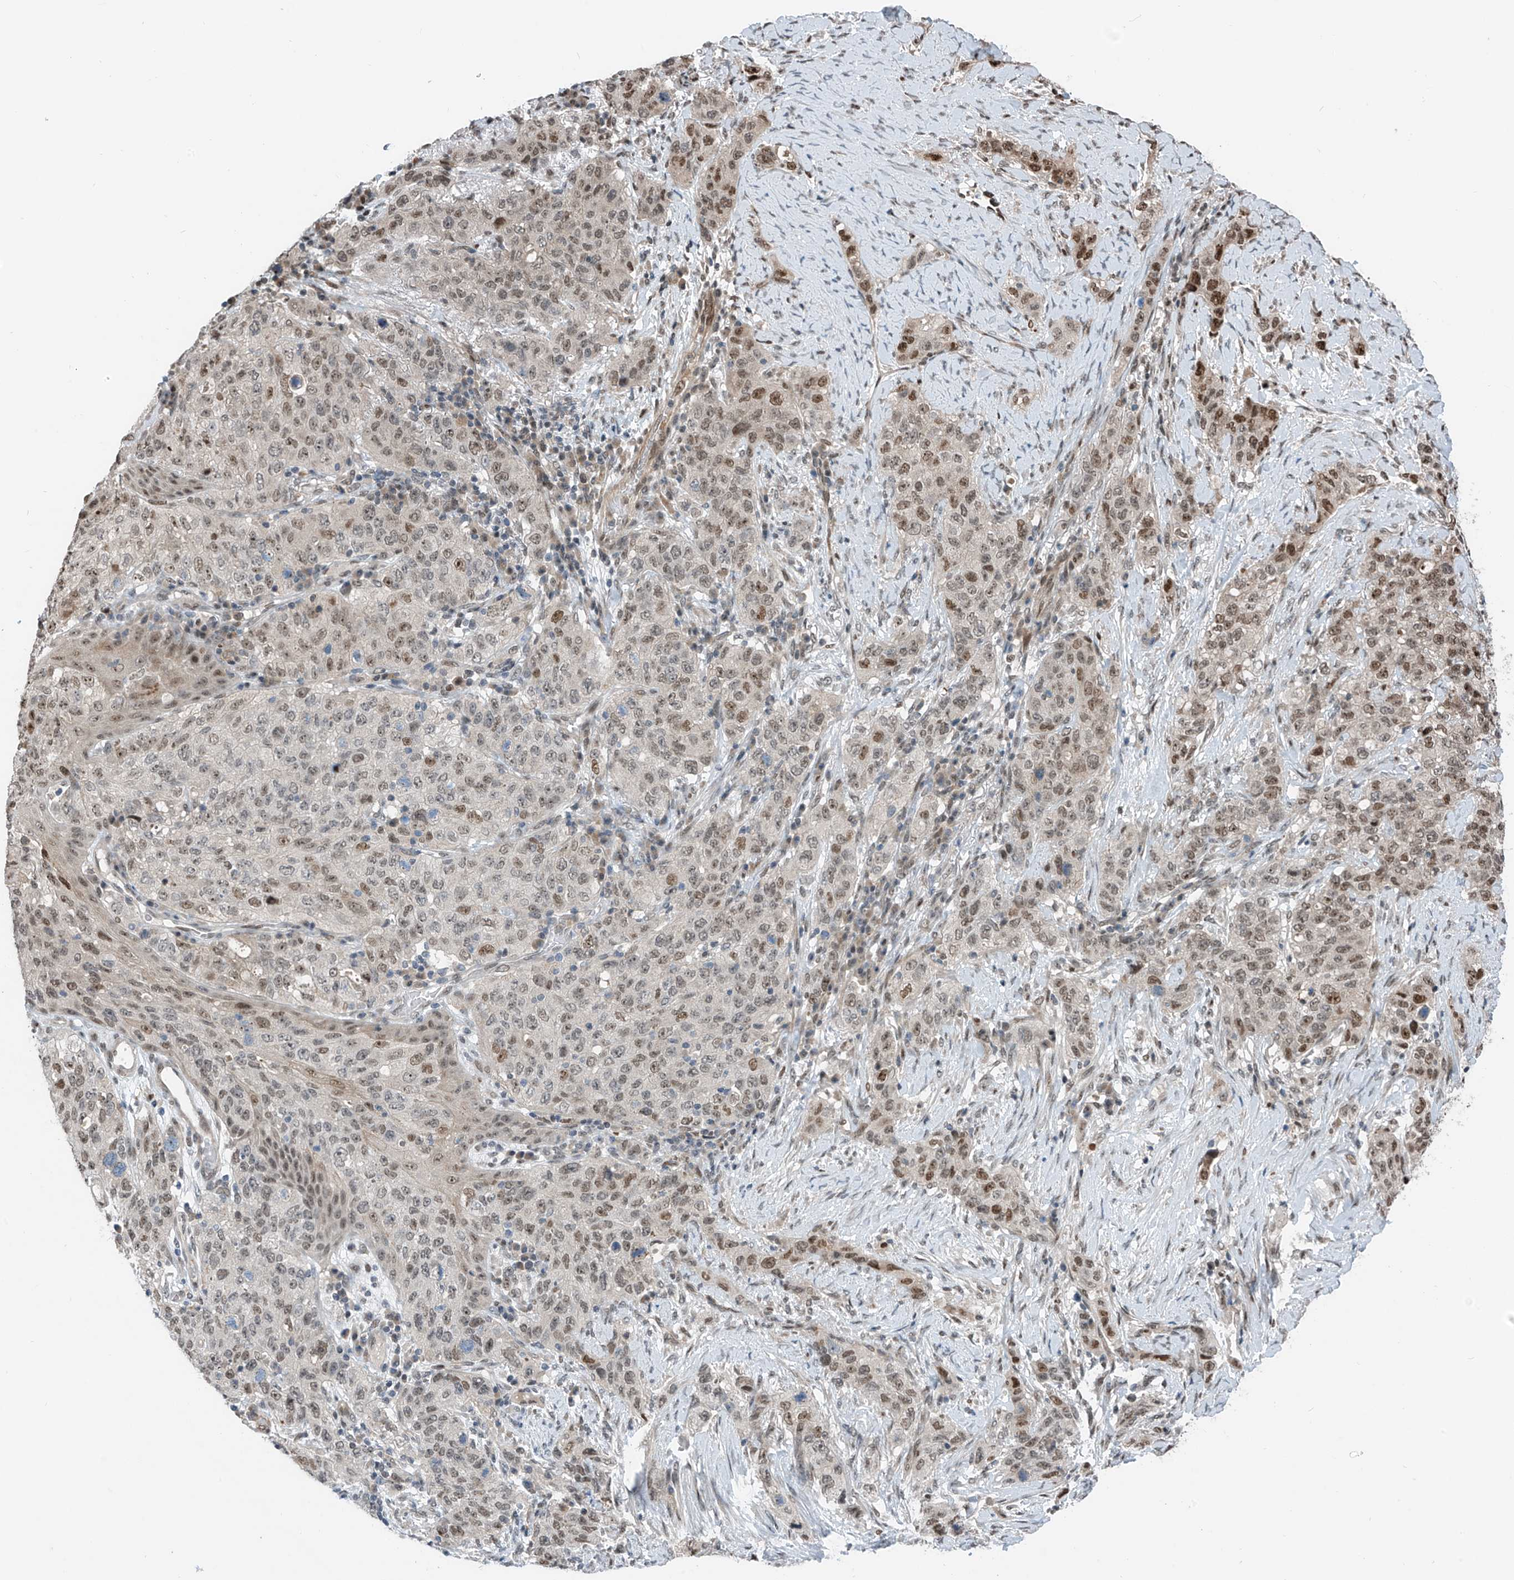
{"staining": {"intensity": "weak", "quantity": ">75%", "location": "nuclear"}, "tissue": "stomach cancer", "cell_type": "Tumor cells", "image_type": "cancer", "snomed": [{"axis": "morphology", "description": "Adenocarcinoma, NOS"}, {"axis": "topography", "description": "Stomach"}], "caption": "High-power microscopy captured an IHC histopathology image of stomach cancer (adenocarcinoma), revealing weak nuclear positivity in approximately >75% of tumor cells.", "gene": "RBP7", "patient": {"sex": "male", "age": 48}}